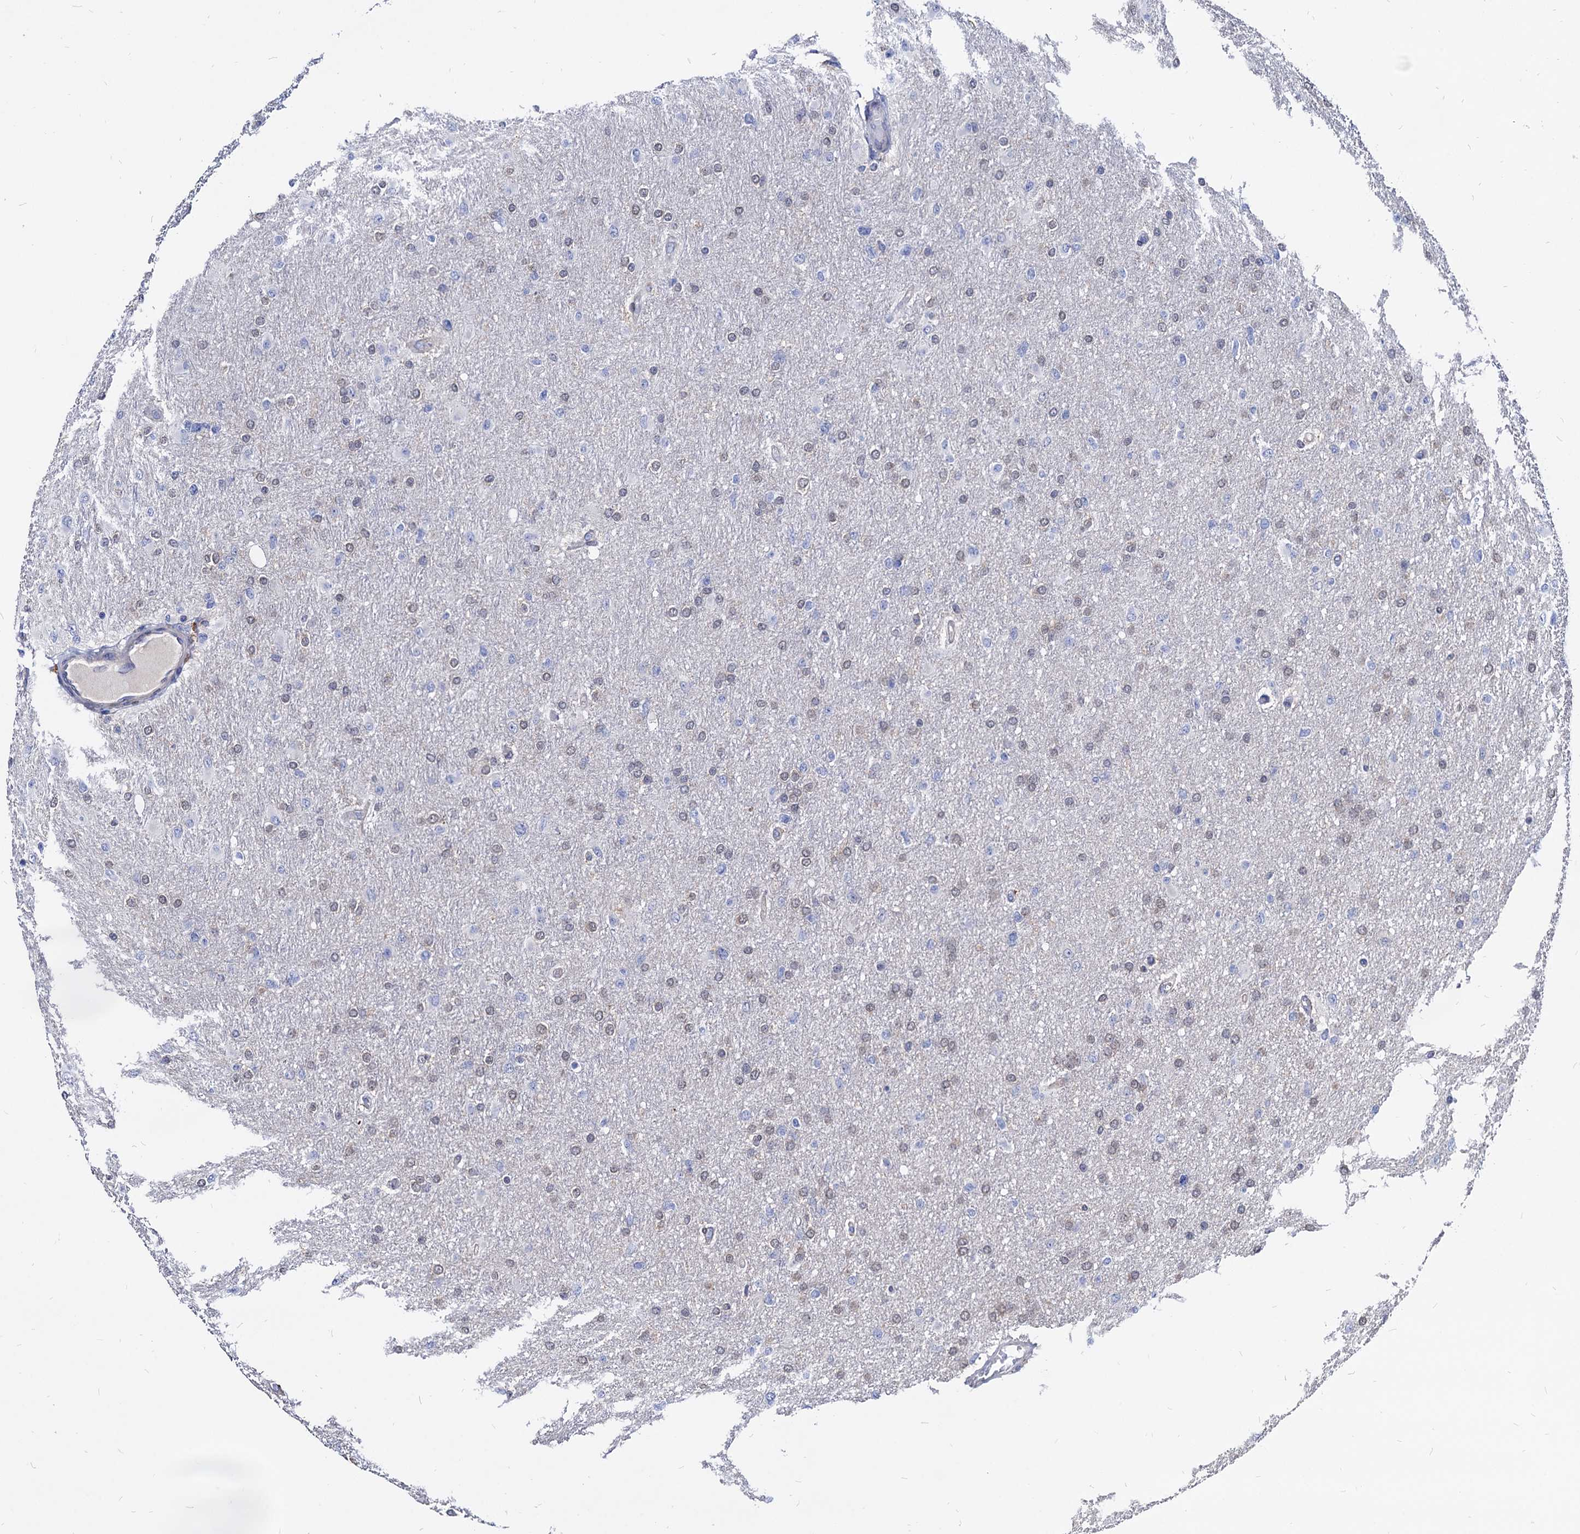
{"staining": {"intensity": "weak", "quantity": "<25%", "location": "nuclear"}, "tissue": "glioma", "cell_type": "Tumor cells", "image_type": "cancer", "snomed": [{"axis": "morphology", "description": "Glioma, malignant, High grade"}, {"axis": "topography", "description": "Cerebral cortex"}], "caption": "A micrograph of malignant high-grade glioma stained for a protein shows no brown staining in tumor cells.", "gene": "CPPED1", "patient": {"sex": "female", "age": 36}}